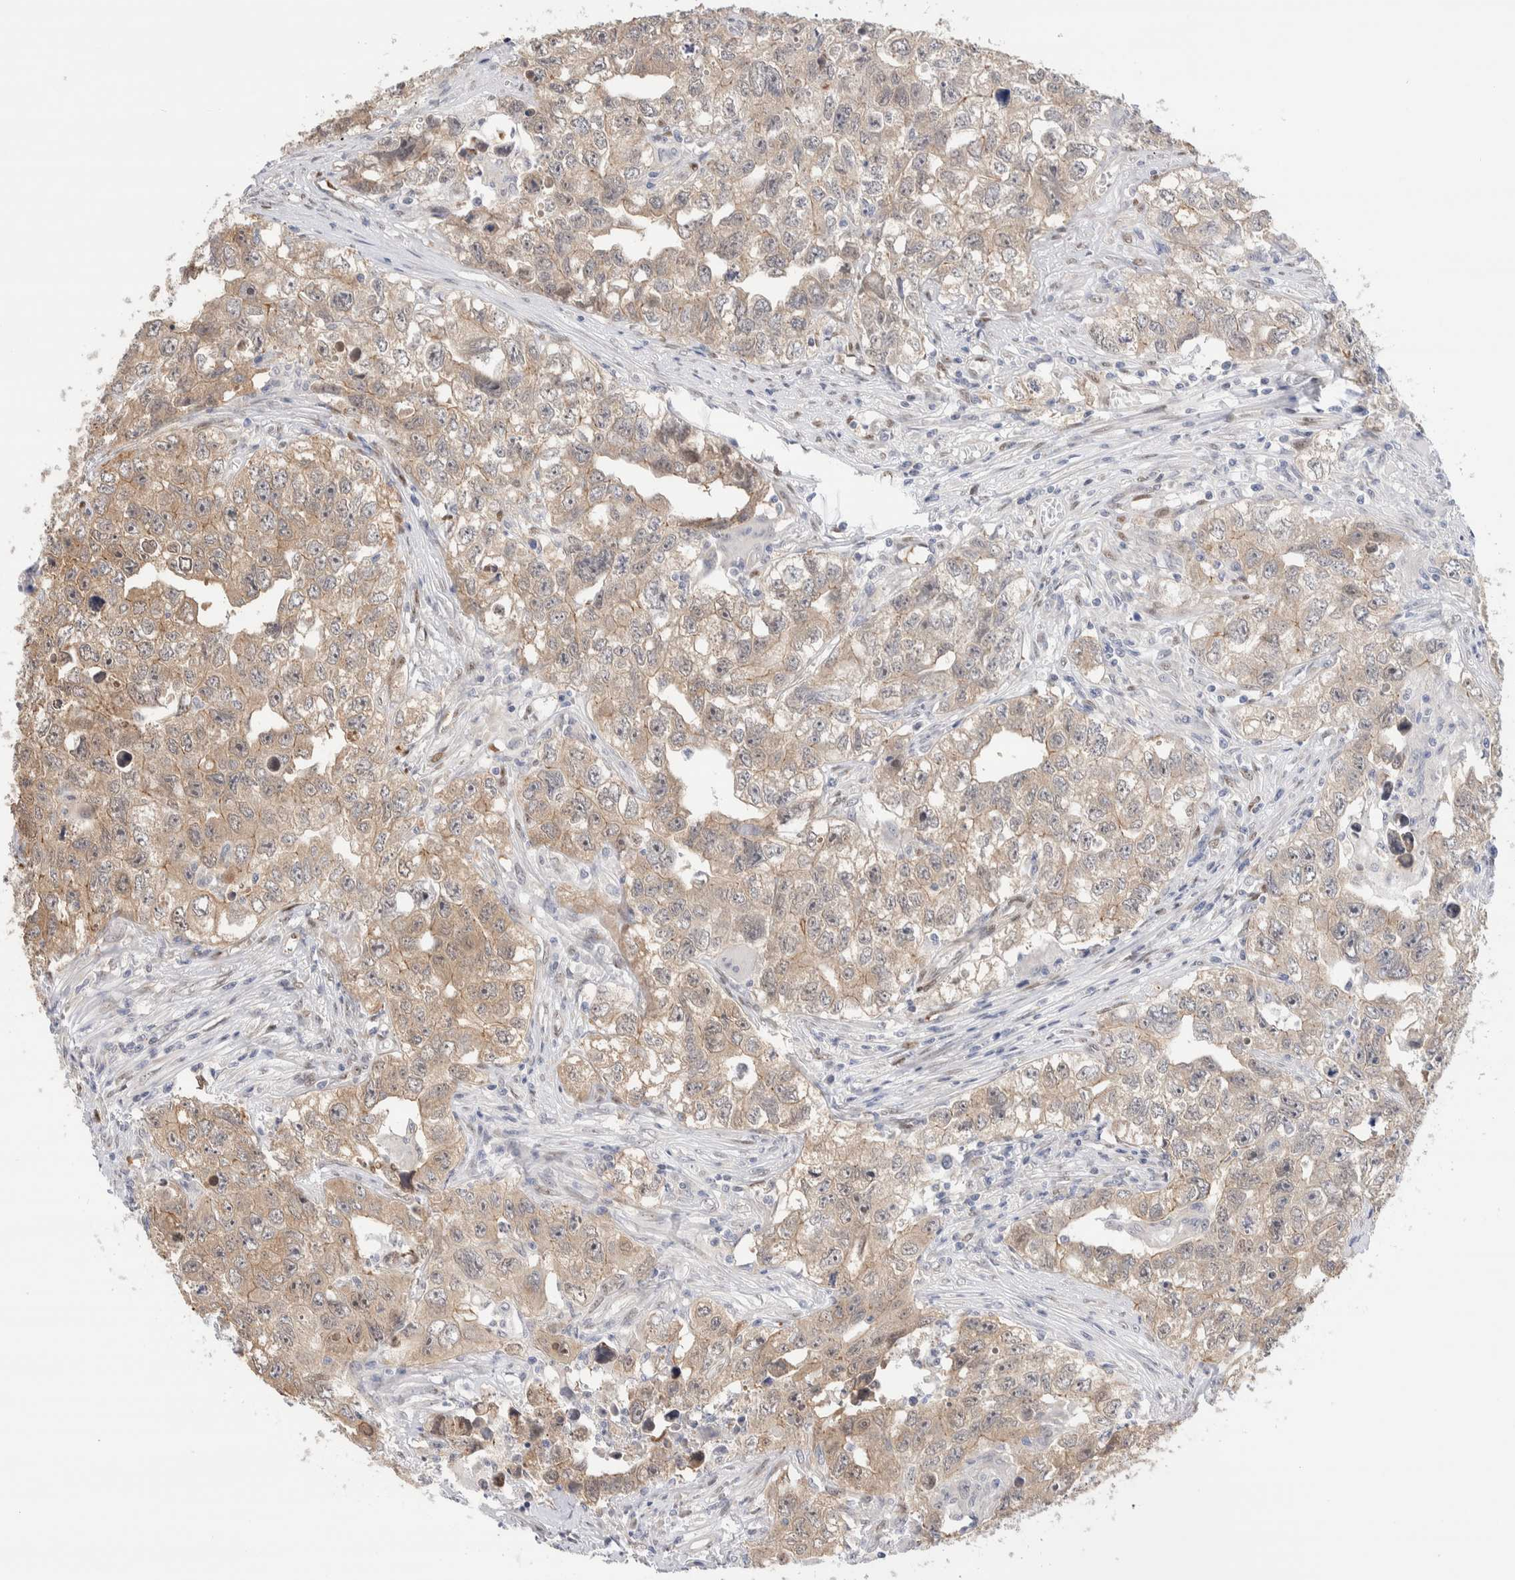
{"staining": {"intensity": "weak", "quantity": ">75%", "location": "cytoplasmic/membranous"}, "tissue": "testis cancer", "cell_type": "Tumor cells", "image_type": "cancer", "snomed": [{"axis": "morphology", "description": "Seminoma, NOS"}, {"axis": "morphology", "description": "Carcinoma, Embryonal, NOS"}, {"axis": "topography", "description": "Testis"}], "caption": "Protein staining of testis embryonal carcinoma tissue demonstrates weak cytoplasmic/membranous staining in approximately >75% of tumor cells. The protein of interest is shown in brown color, while the nuclei are stained blue.", "gene": "NSMAF", "patient": {"sex": "male", "age": 43}}